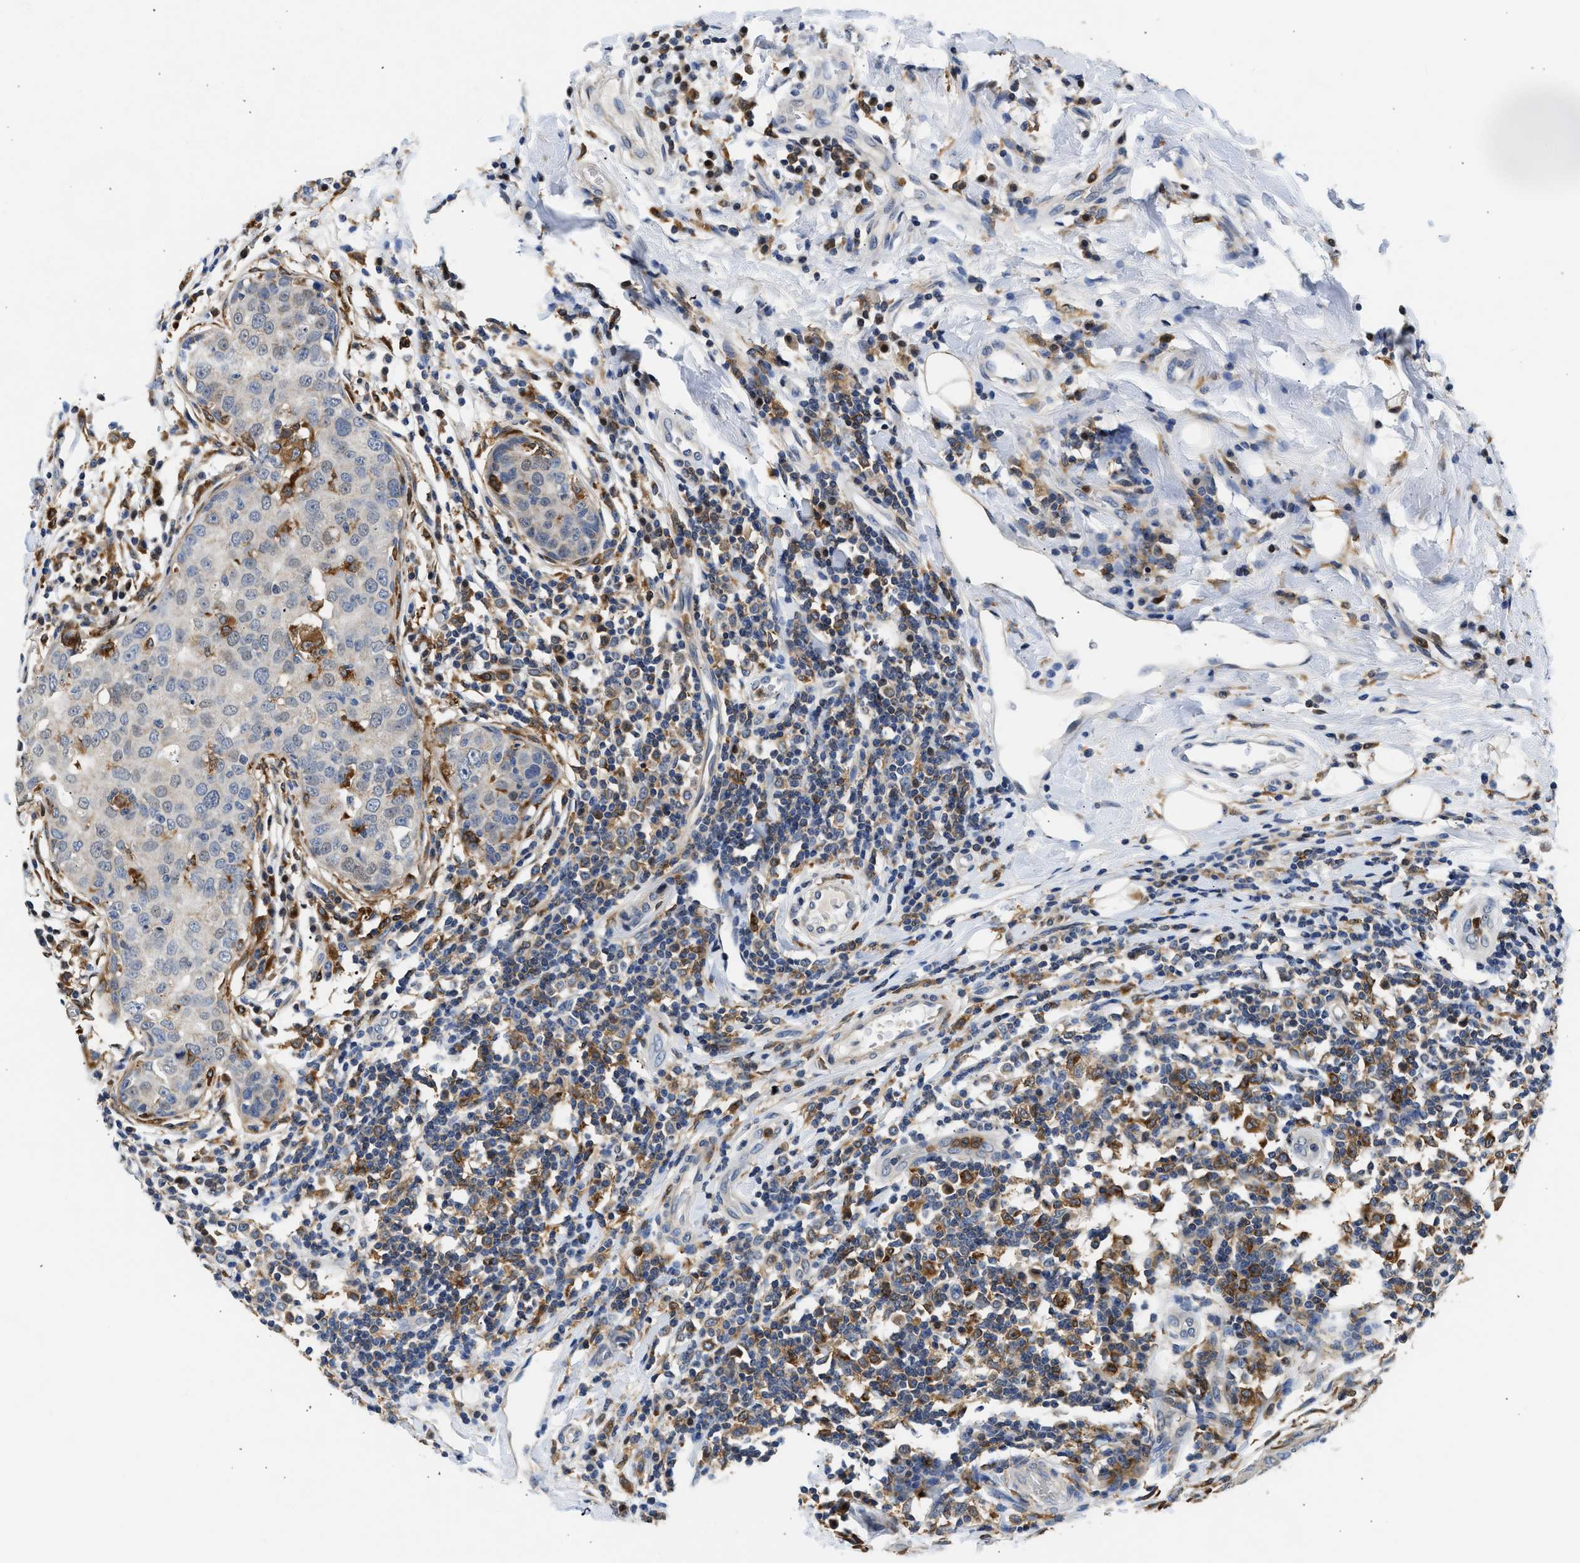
{"staining": {"intensity": "negative", "quantity": "none", "location": "none"}, "tissue": "breast cancer", "cell_type": "Tumor cells", "image_type": "cancer", "snomed": [{"axis": "morphology", "description": "Duct carcinoma"}, {"axis": "topography", "description": "Breast"}], "caption": "The histopathology image demonstrates no staining of tumor cells in intraductal carcinoma (breast). The staining was performed using DAB to visualize the protein expression in brown, while the nuclei were stained in blue with hematoxylin (Magnification: 20x).", "gene": "RAB31", "patient": {"sex": "female", "age": 27}}